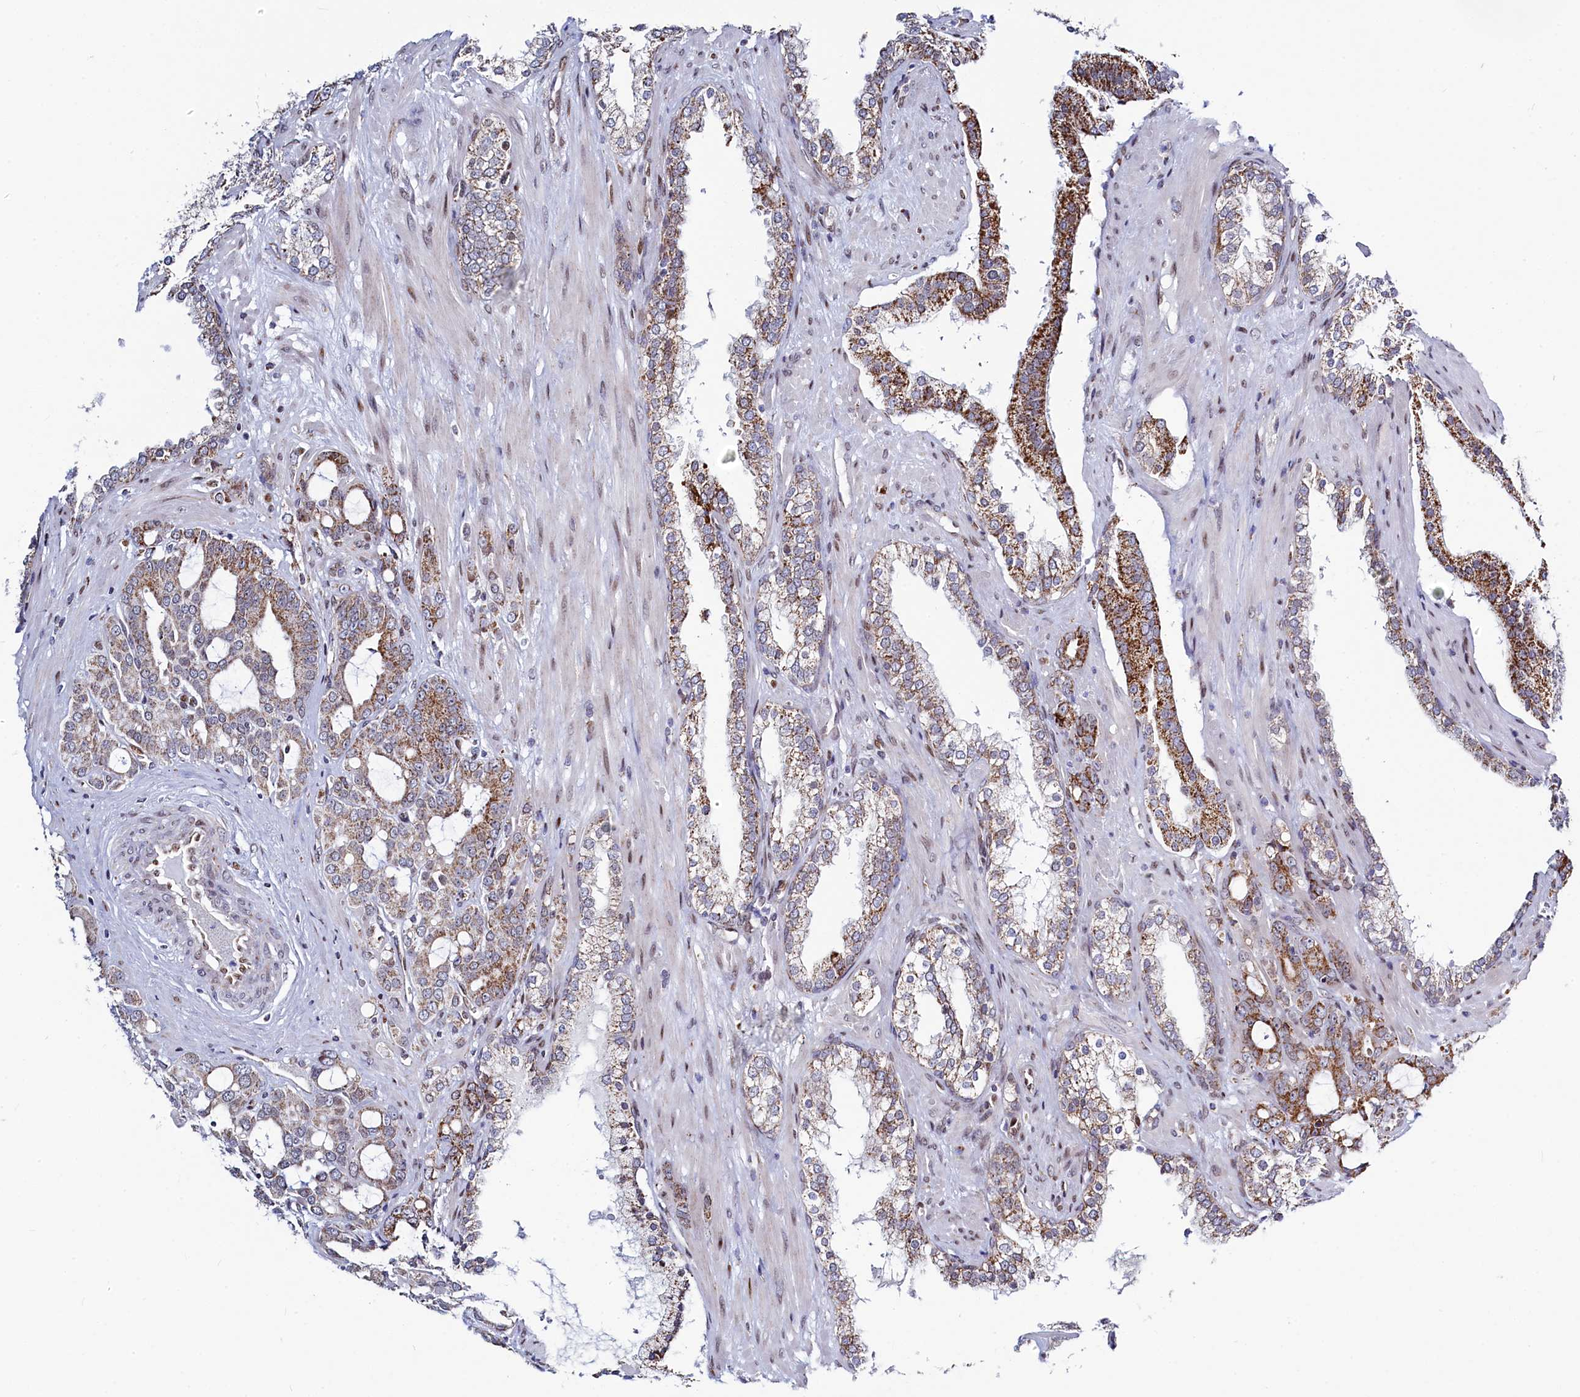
{"staining": {"intensity": "moderate", "quantity": ">75%", "location": "cytoplasmic/membranous"}, "tissue": "prostate cancer", "cell_type": "Tumor cells", "image_type": "cancer", "snomed": [{"axis": "morphology", "description": "Adenocarcinoma, High grade"}, {"axis": "topography", "description": "Prostate"}], "caption": "A high-resolution image shows immunohistochemistry (IHC) staining of high-grade adenocarcinoma (prostate), which exhibits moderate cytoplasmic/membranous staining in approximately >75% of tumor cells.", "gene": "HDGFL3", "patient": {"sex": "male", "age": 72}}